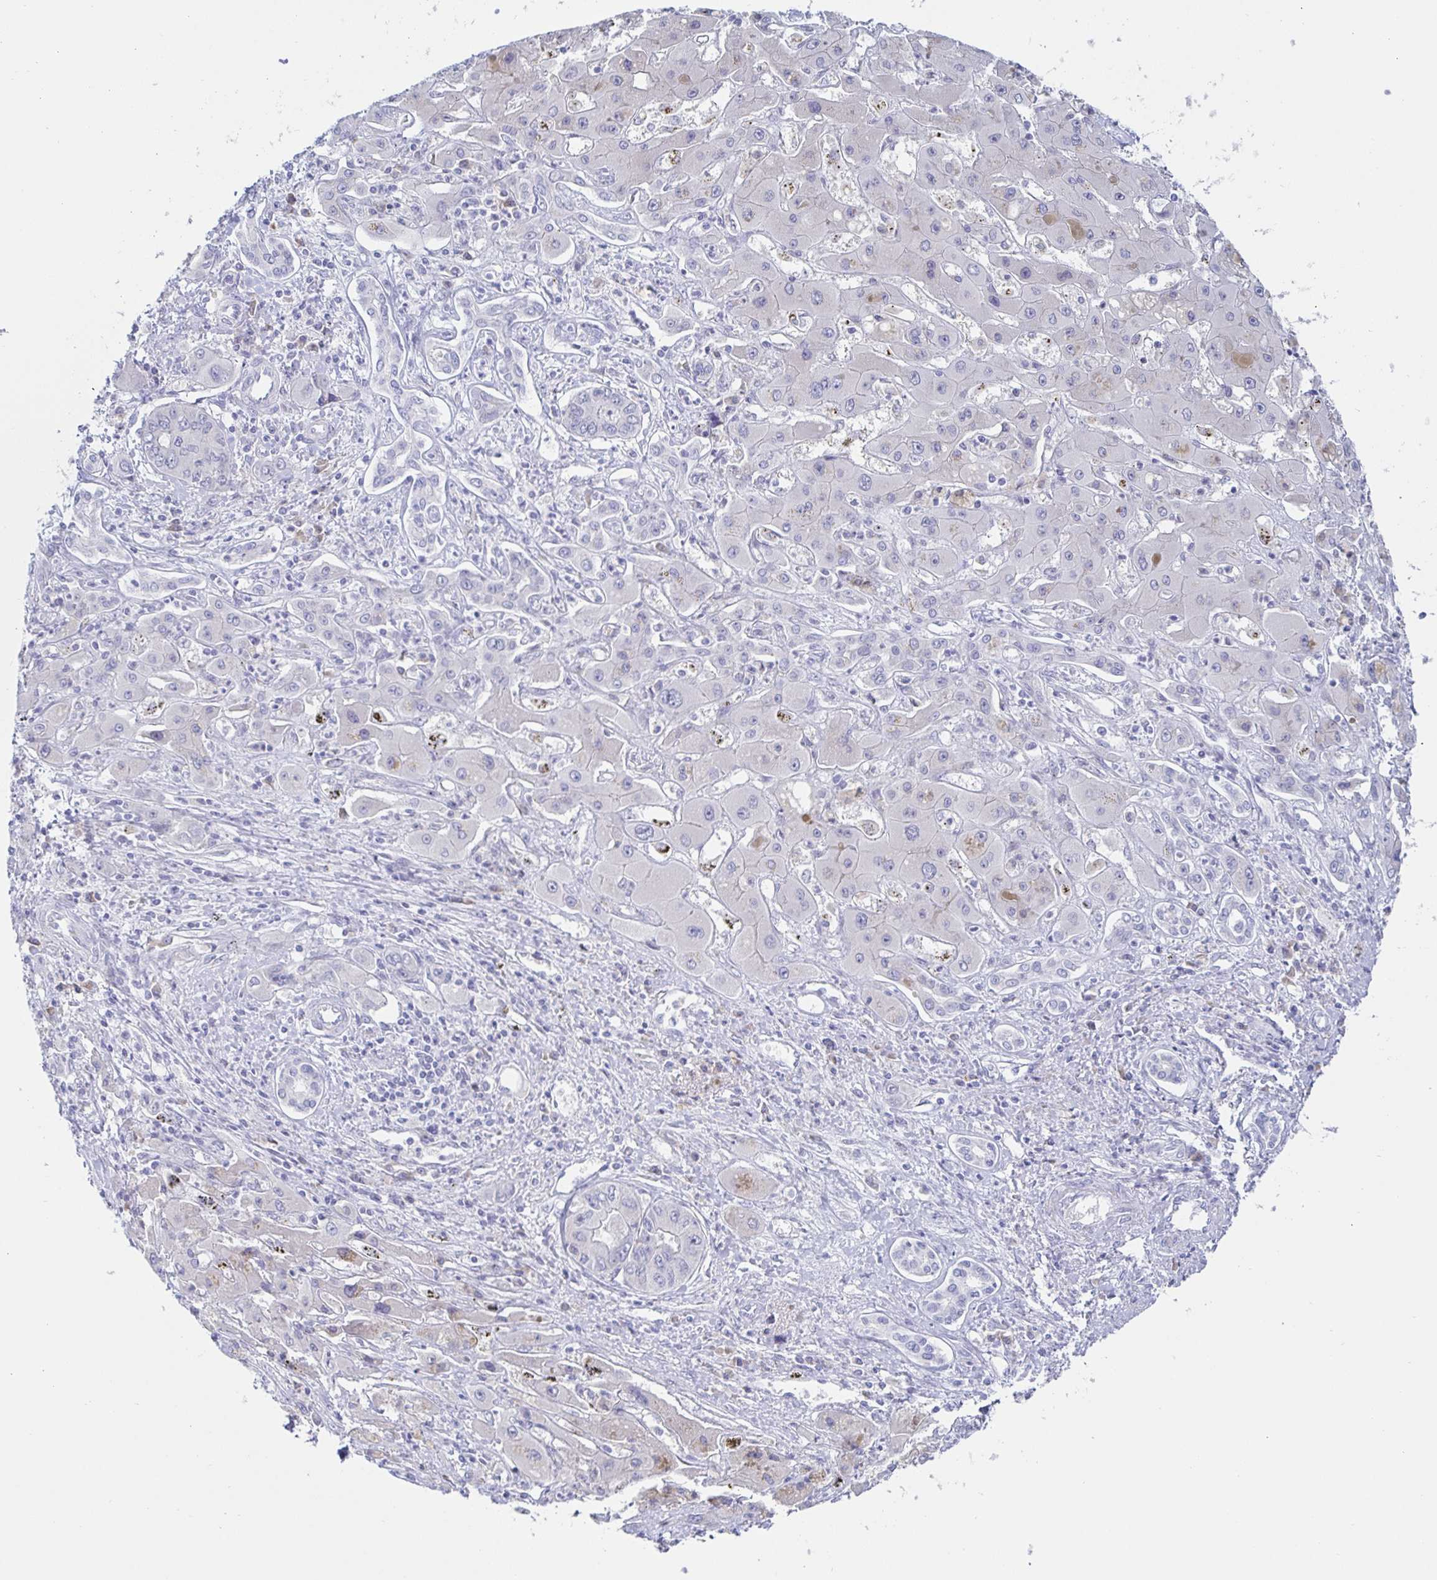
{"staining": {"intensity": "negative", "quantity": "none", "location": "none"}, "tissue": "liver cancer", "cell_type": "Tumor cells", "image_type": "cancer", "snomed": [{"axis": "morphology", "description": "Cholangiocarcinoma"}, {"axis": "topography", "description": "Liver"}], "caption": "IHC photomicrograph of cholangiocarcinoma (liver) stained for a protein (brown), which reveals no staining in tumor cells.", "gene": "SIAH3", "patient": {"sex": "male", "age": 67}}